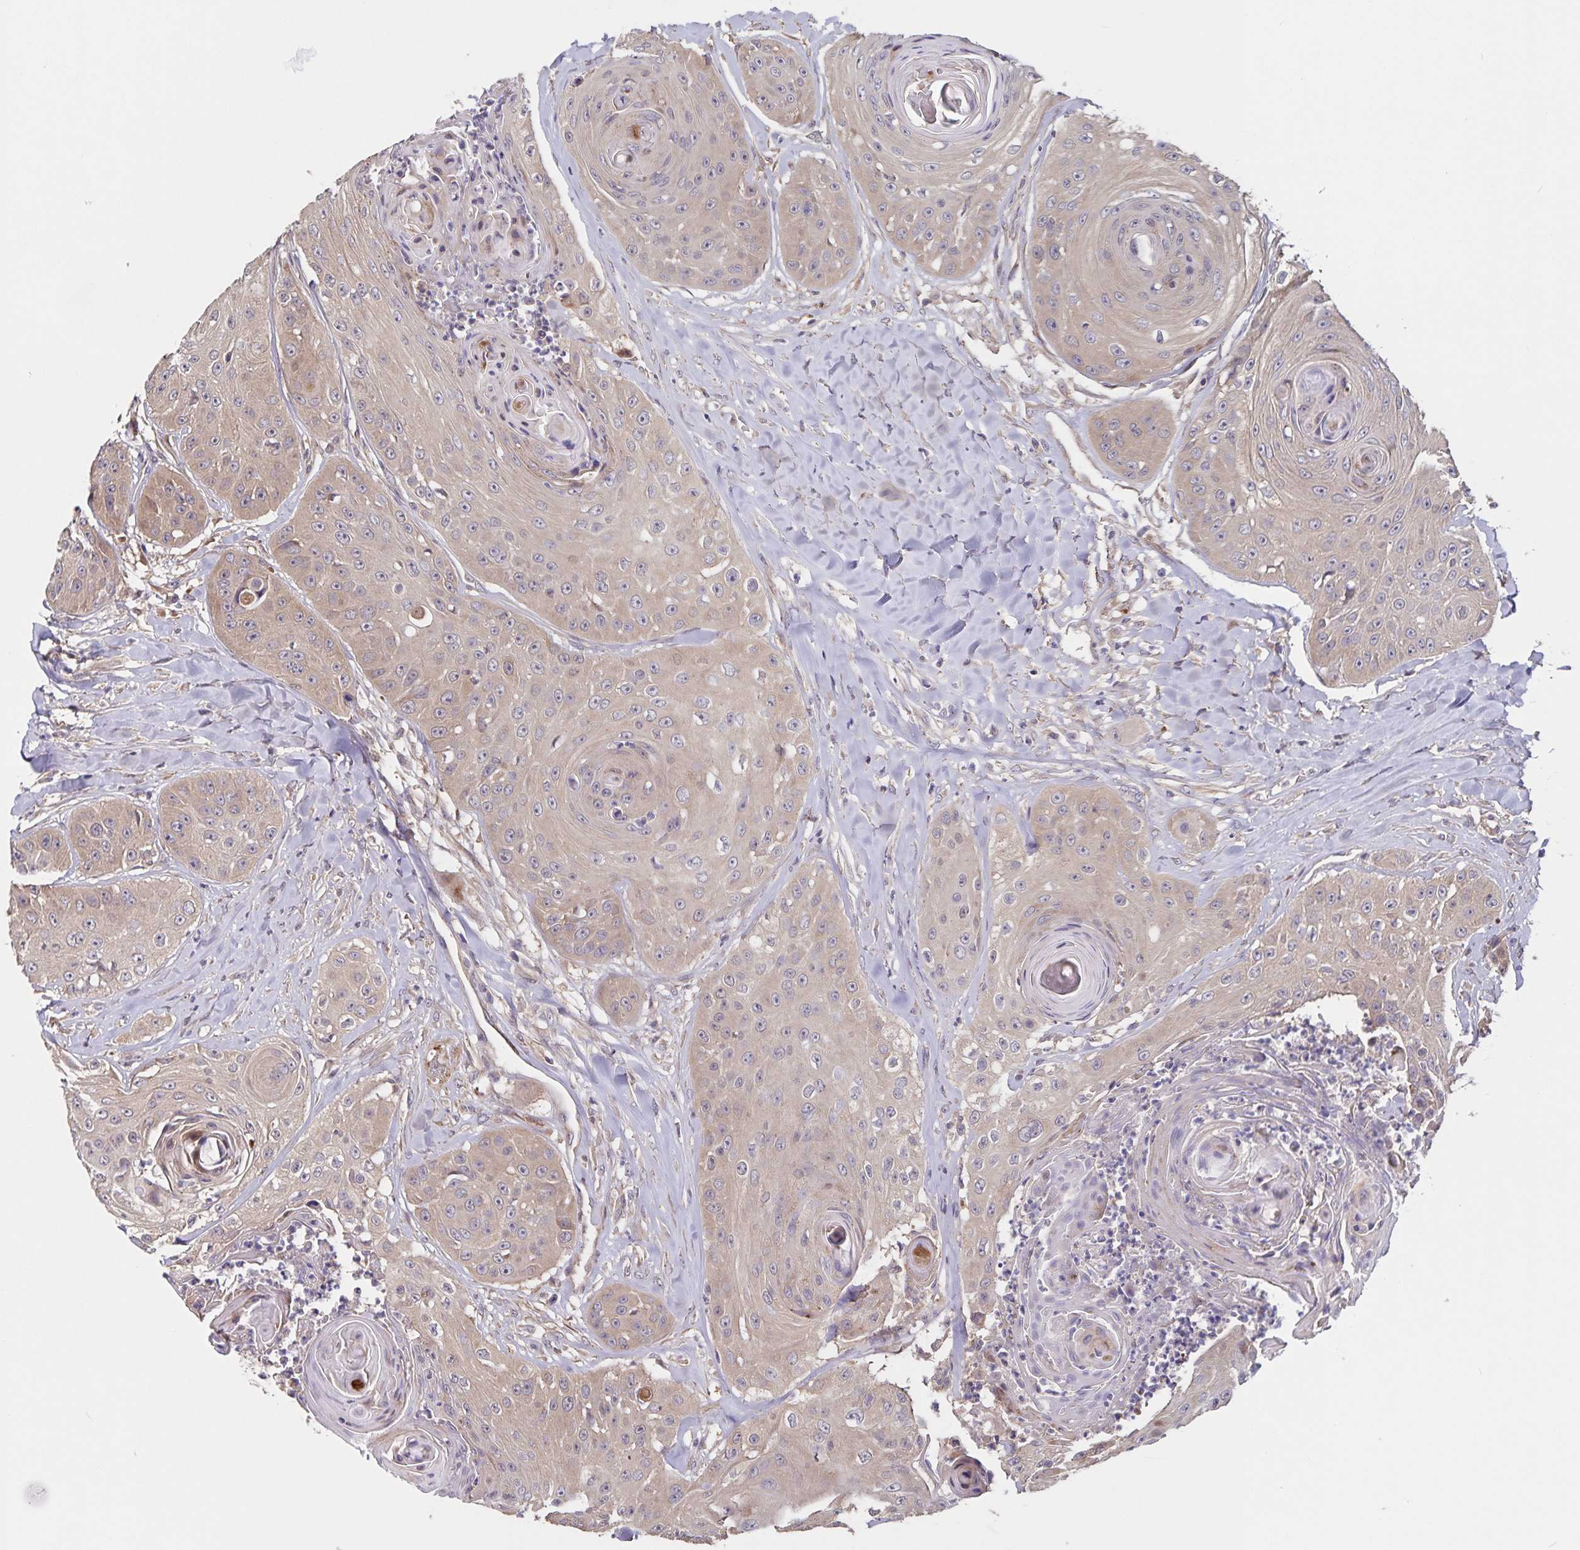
{"staining": {"intensity": "weak", "quantity": ">75%", "location": "cytoplasmic/membranous"}, "tissue": "head and neck cancer", "cell_type": "Tumor cells", "image_type": "cancer", "snomed": [{"axis": "morphology", "description": "Squamous cell carcinoma, NOS"}, {"axis": "topography", "description": "Head-Neck"}], "caption": "Head and neck cancer stained with a protein marker demonstrates weak staining in tumor cells.", "gene": "FBXL16", "patient": {"sex": "male", "age": 83}}